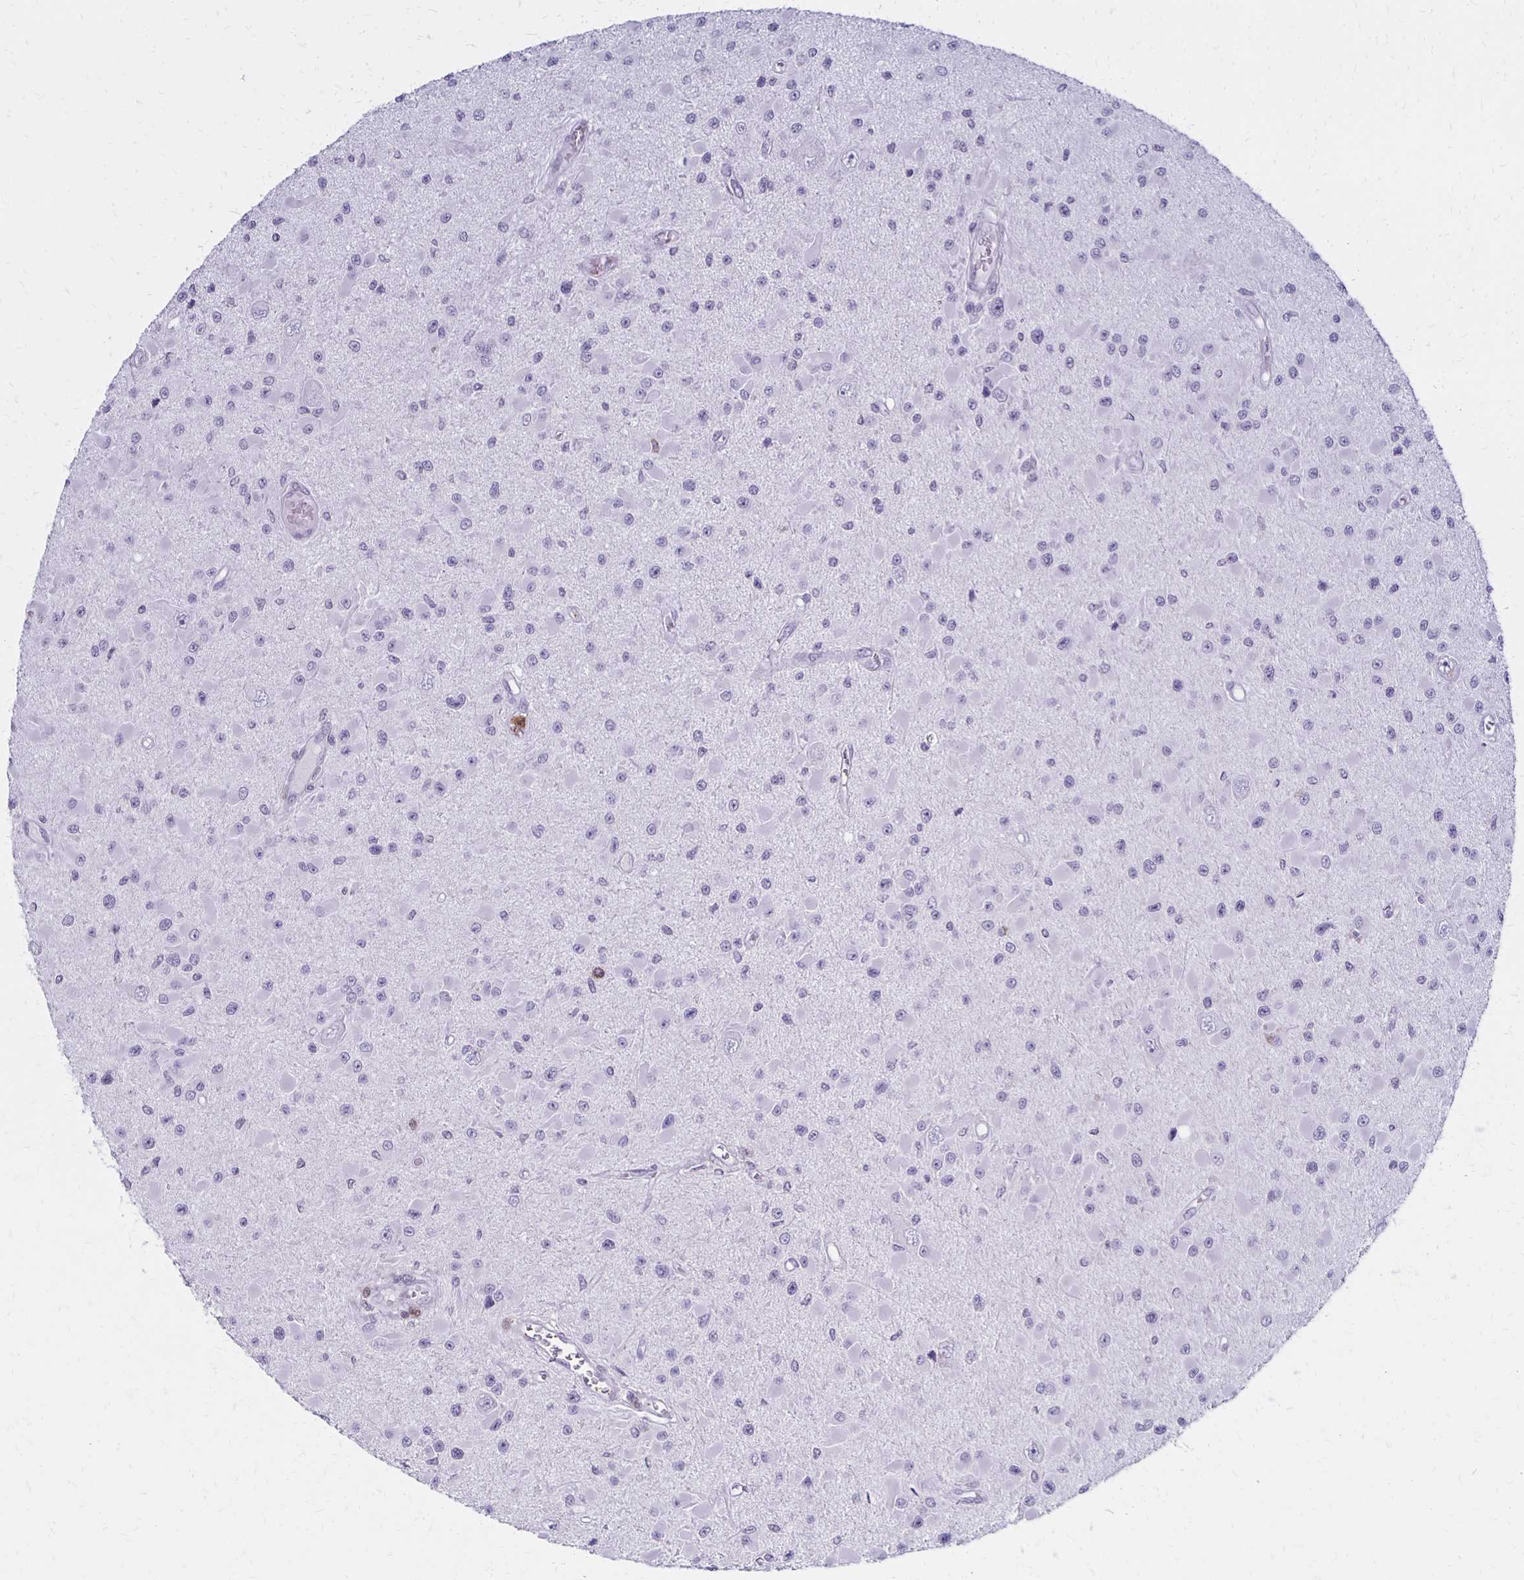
{"staining": {"intensity": "negative", "quantity": "none", "location": "none"}, "tissue": "glioma", "cell_type": "Tumor cells", "image_type": "cancer", "snomed": [{"axis": "morphology", "description": "Glioma, malignant, High grade"}, {"axis": "topography", "description": "Brain"}], "caption": "Tumor cells are negative for protein expression in human glioma.", "gene": "CCL21", "patient": {"sex": "male", "age": 54}}